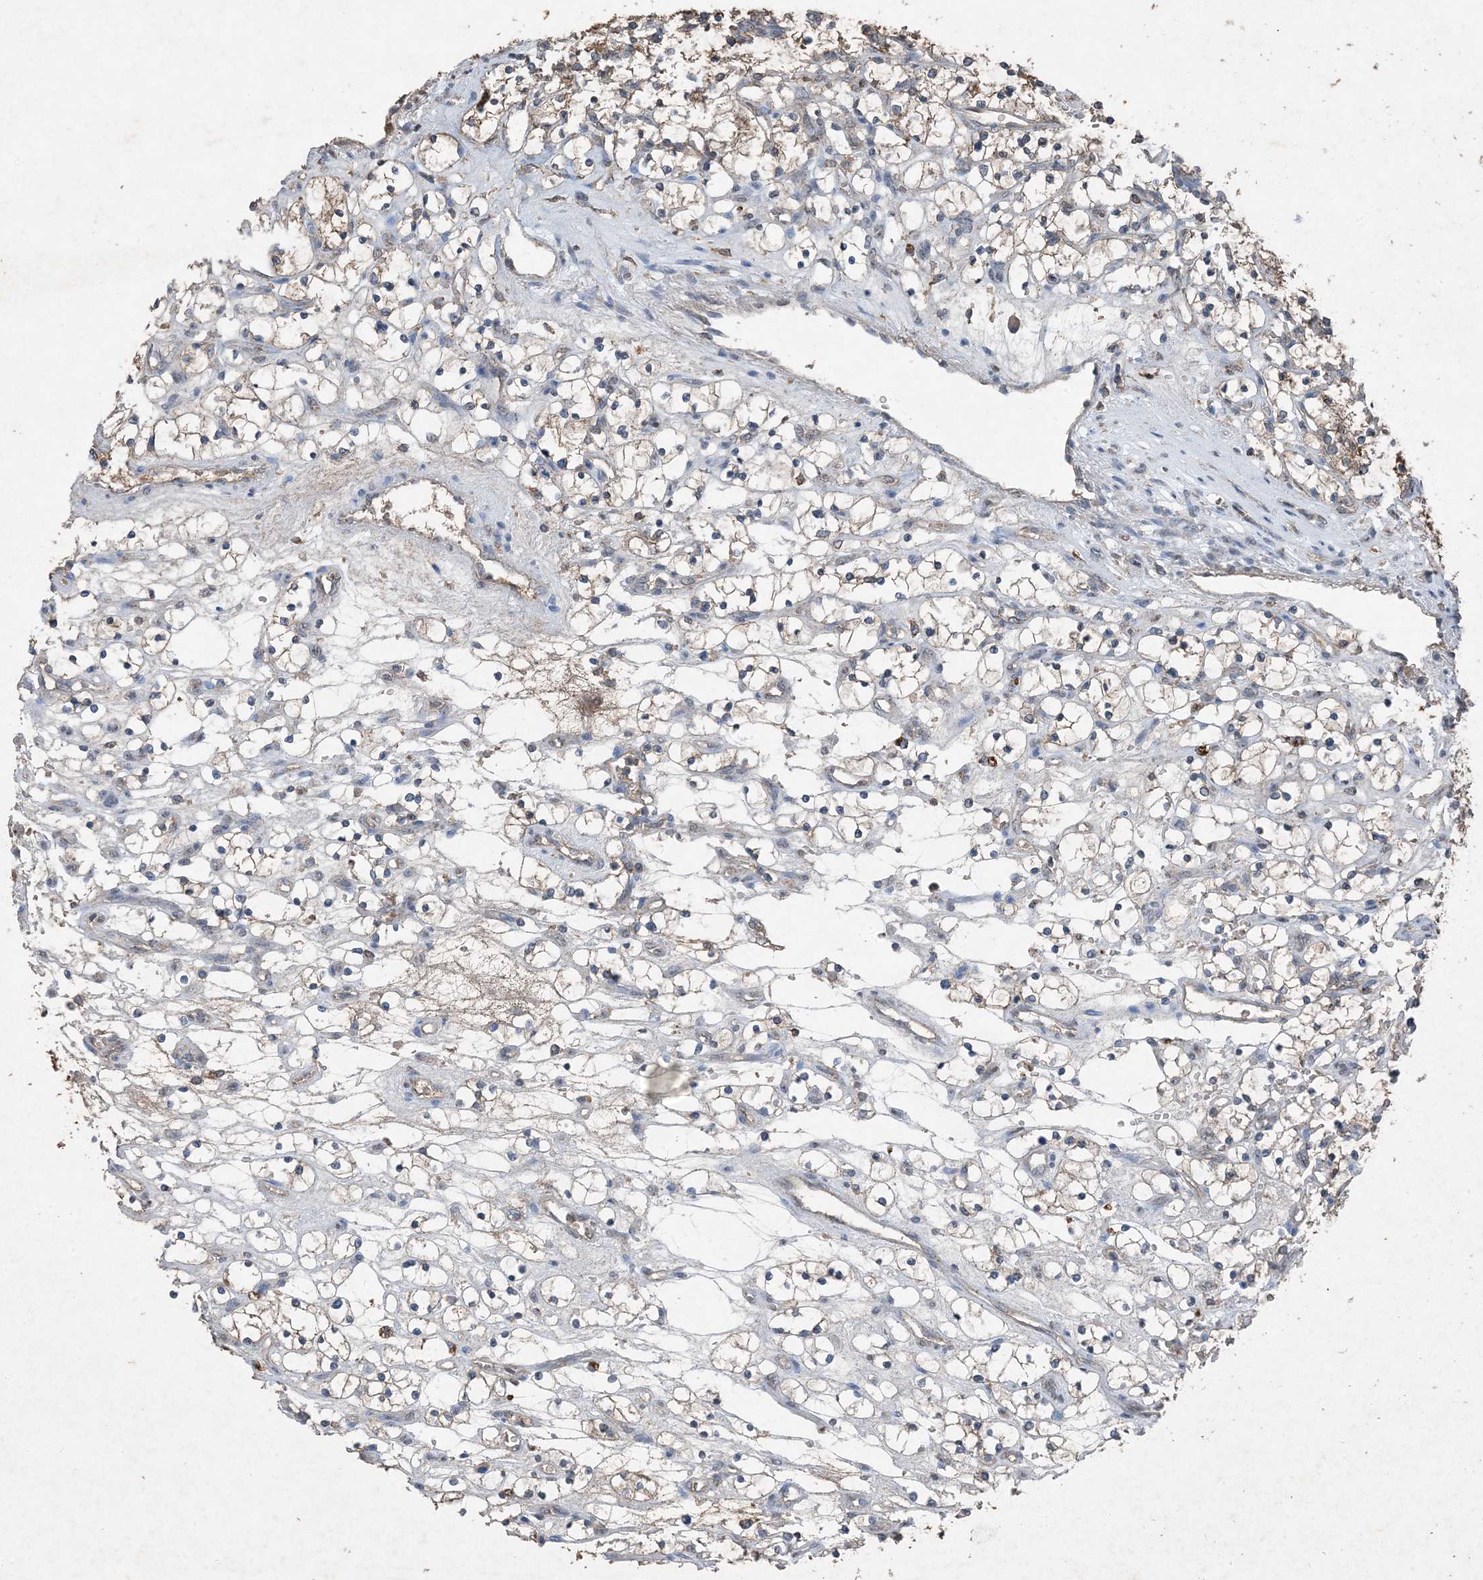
{"staining": {"intensity": "negative", "quantity": "none", "location": "none"}, "tissue": "renal cancer", "cell_type": "Tumor cells", "image_type": "cancer", "snomed": [{"axis": "morphology", "description": "Adenocarcinoma, NOS"}, {"axis": "topography", "description": "Kidney"}], "caption": "This is an IHC micrograph of human renal cancer. There is no staining in tumor cells.", "gene": "FCN3", "patient": {"sex": "female", "age": 69}}